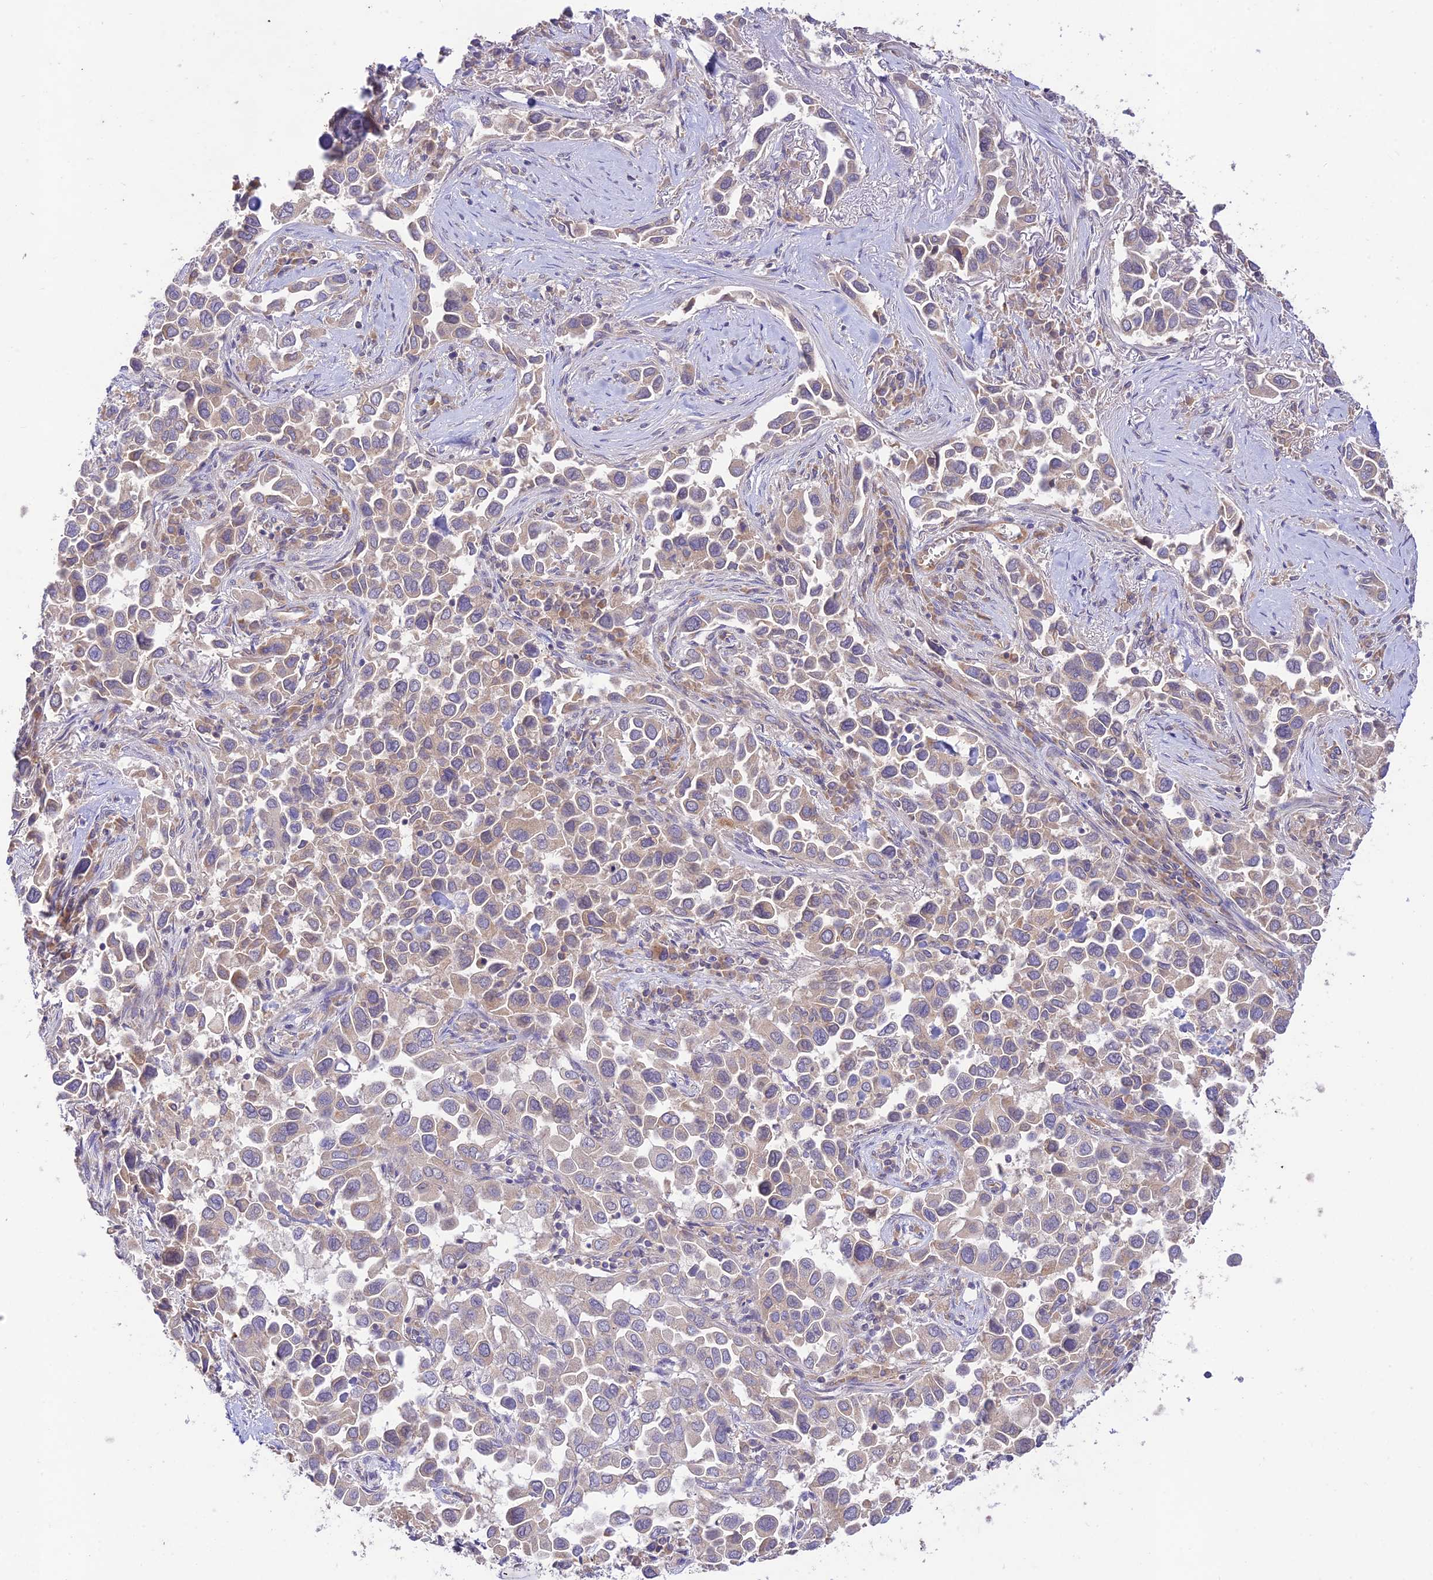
{"staining": {"intensity": "weak", "quantity": "<25%", "location": "cytoplasmic/membranous"}, "tissue": "lung cancer", "cell_type": "Tumor cells", "image_type": "cancer", "snomed": [{"axis": "morphology", "description": "Adenocarcinoma, NOS"}, {"axis": "topography", "description": "Lung"}], "caption": "Immunohistochemical staining of human adenocarcinoma (lung) reveals no significant expression in tumor cells.", "gene": "TMEM259", "patient": {"sex": "female", "age": 76}}